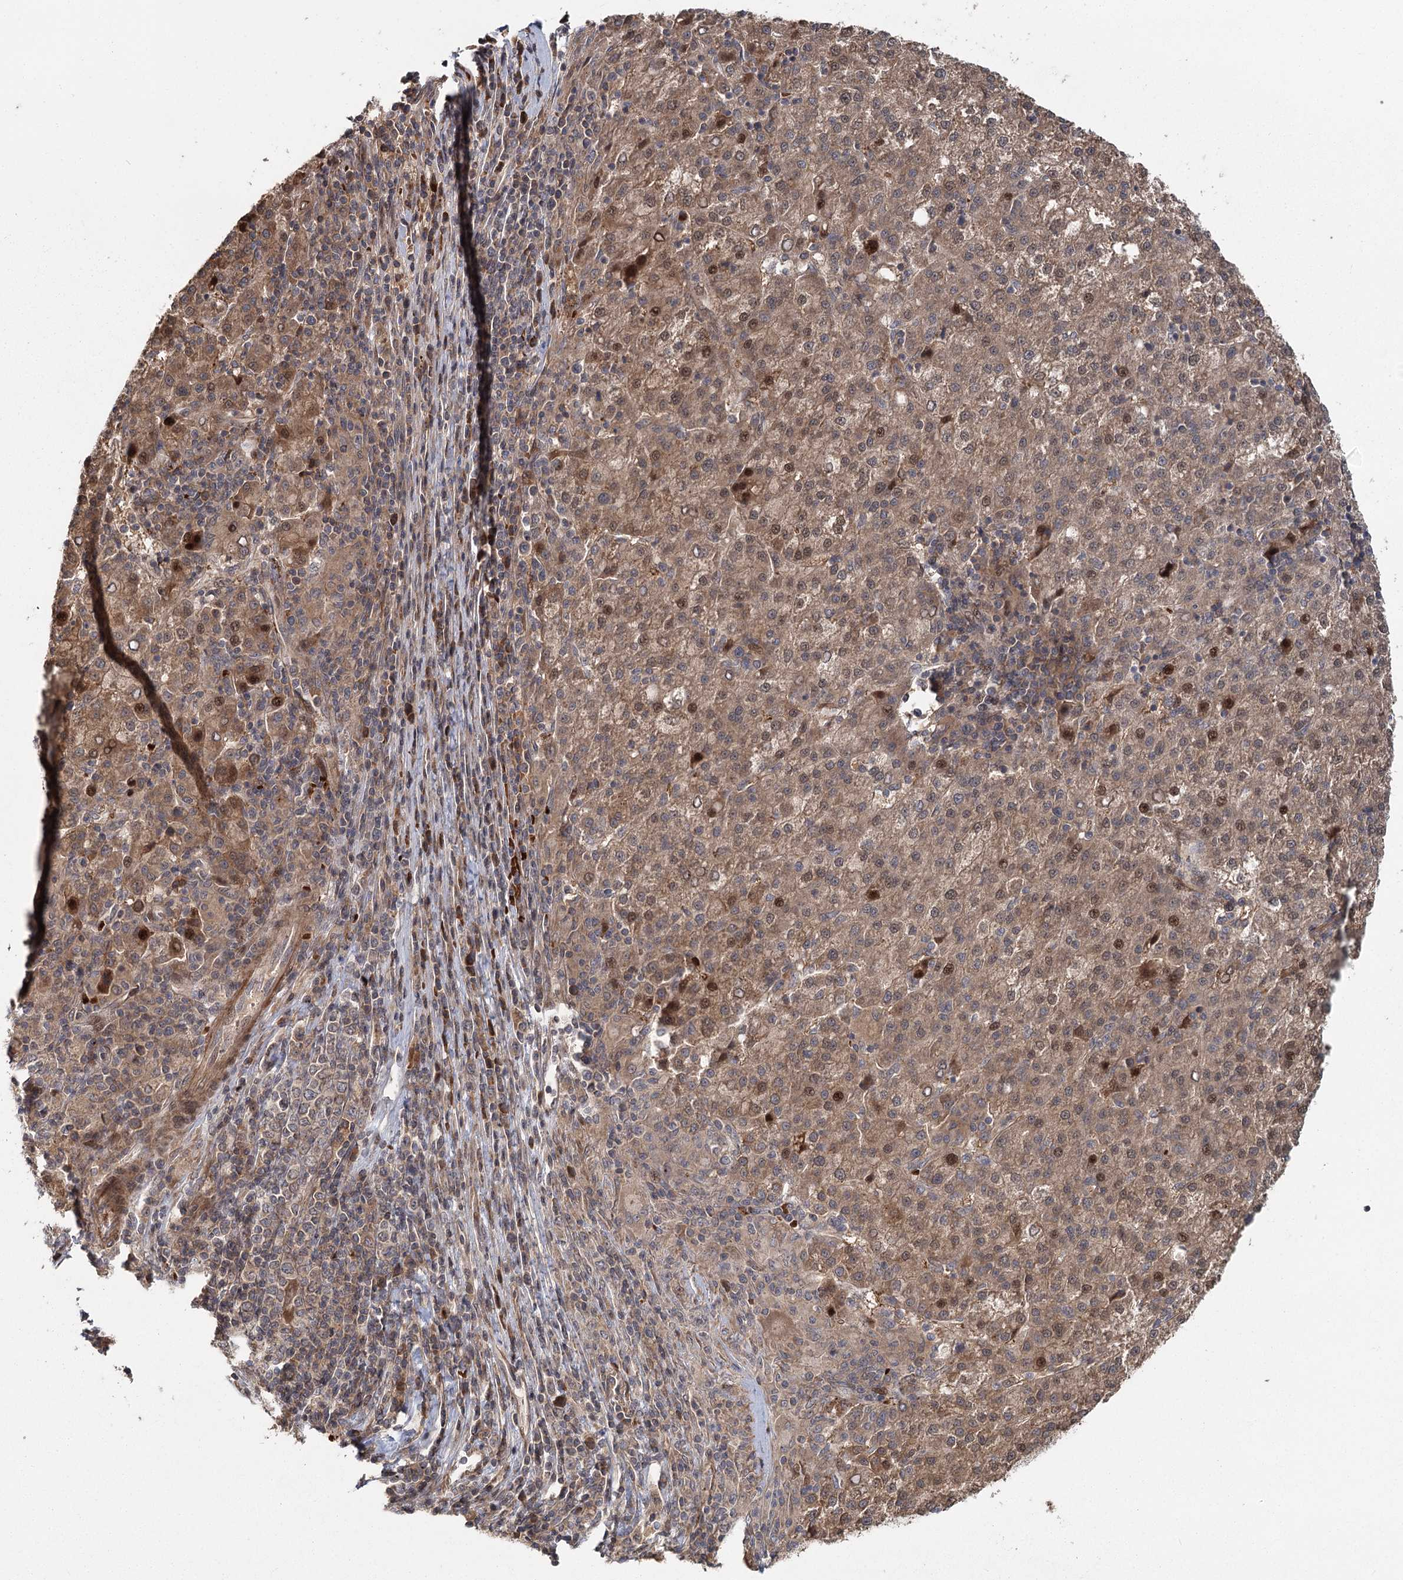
{"staining": {"intensity": "moderate", "quantity": "25%-75%", "location": "cytoplasmic/membranous,nuclear"}, "tissue": "liver cancer", "cell_type": "Tumor cells", "image_type": "cancer", "snomed": [{"axis": "morphology", "description": "Carcinoma, Hepatocellular, NOS"}, {"axis": "topography", "description": "Liver"}], "caption": "Hepatocellular carcinoma (liver) was stained to show a protein in brown. There is medium levels of moderate cytoplasmic/membranous and nuclear staining in approximately 25%-75% of tumor cells.", "gene": "RAPGEF6", "patient": {"sex": "female", "age": 58}}